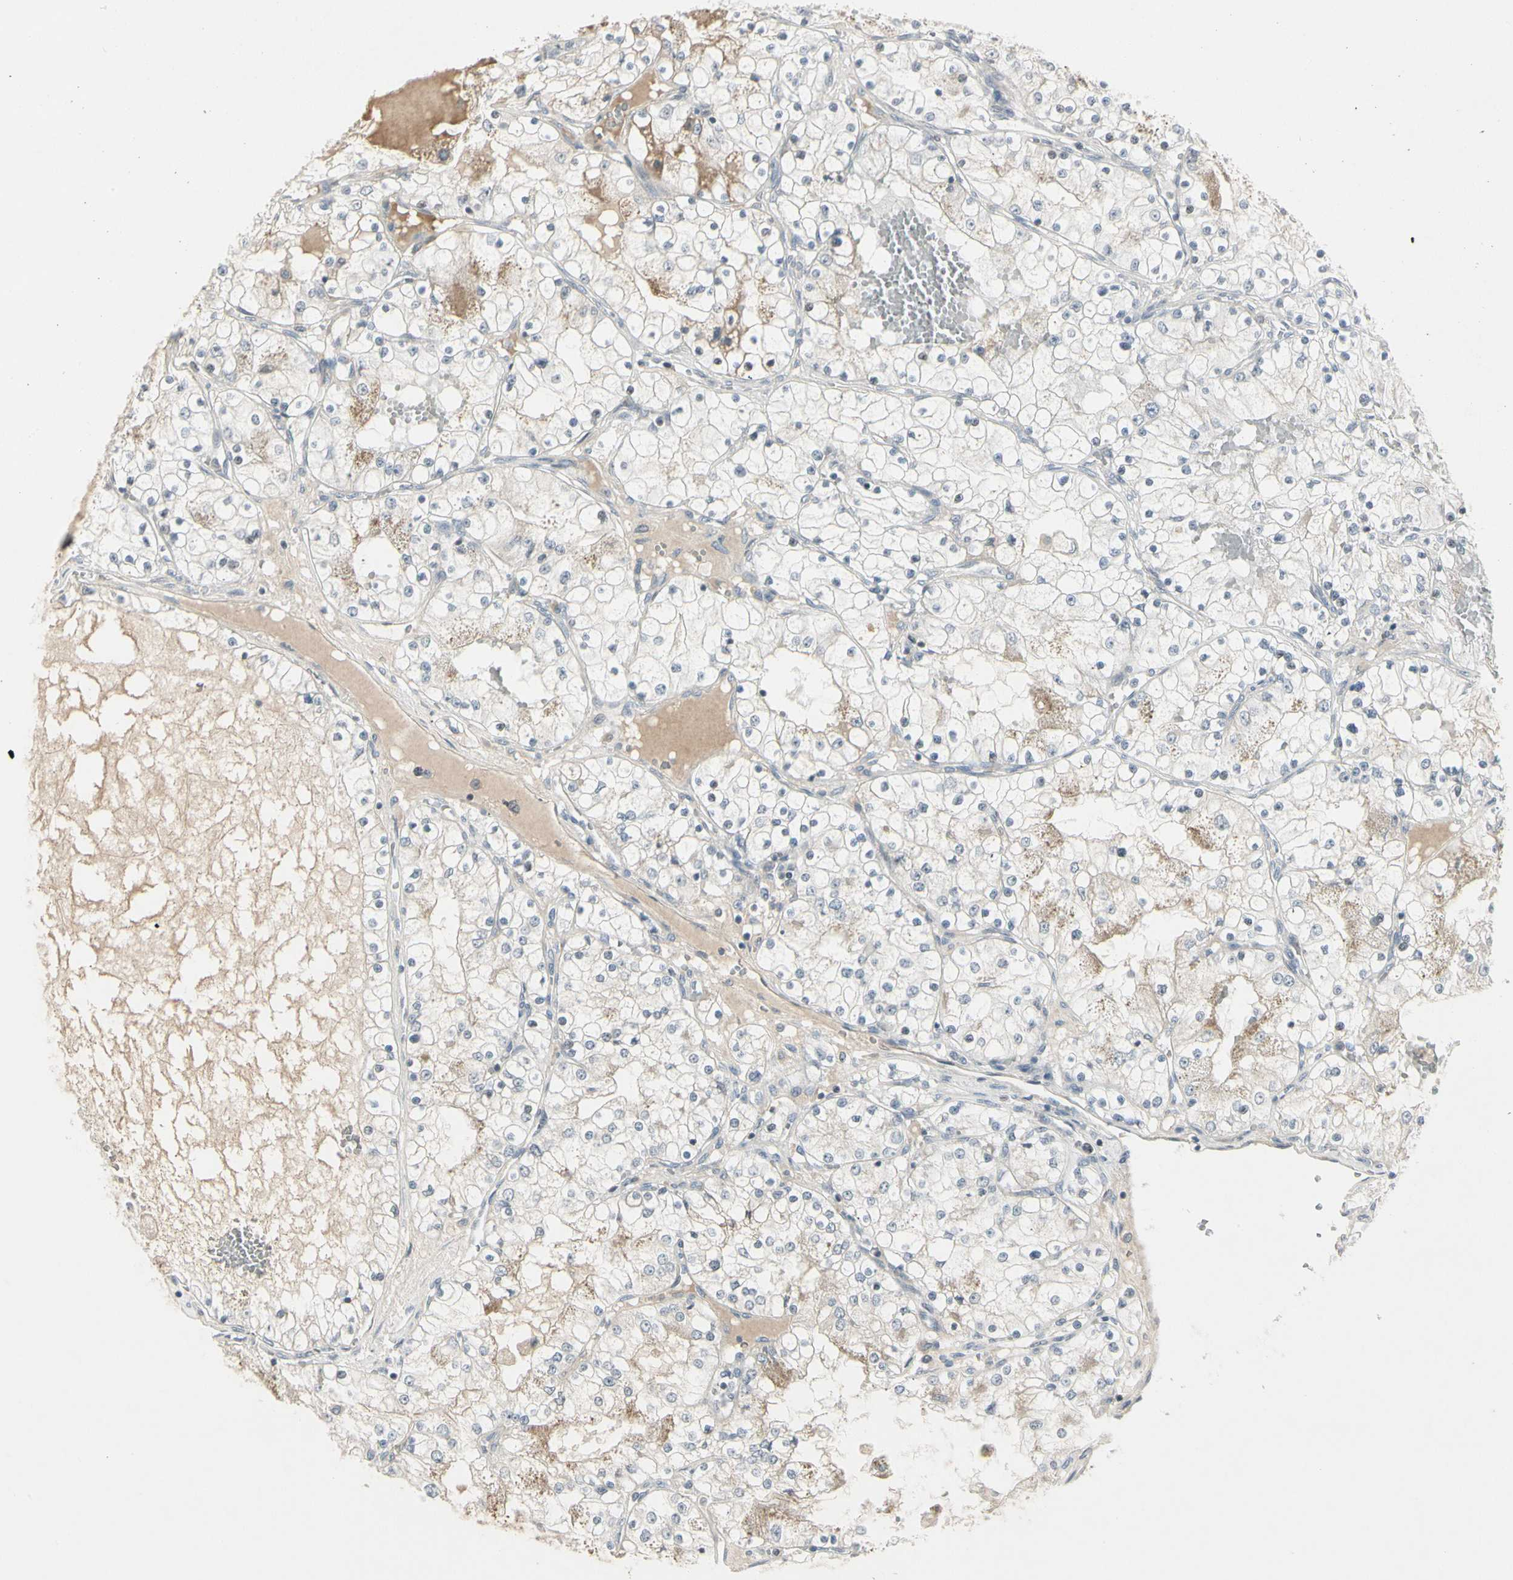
{"staining": {"intensity": "weak", "quantity": "<25%", "location": "cytoplasmic/membranous"}, "tissue": "renal cancer", "cell_type": "Tumor cells", "image_type": "cancer", "snomed": [{"axis": "morphology", "description": "Adenocarcinoma, NOS"}, {"axis": "topography", "description": "Kidney"}], "caption": "Tumor cells show no significant staining in adenocarcinoma (renal).", "gene": "DMPK", "patient": {"sex": "male", "age": 68}}